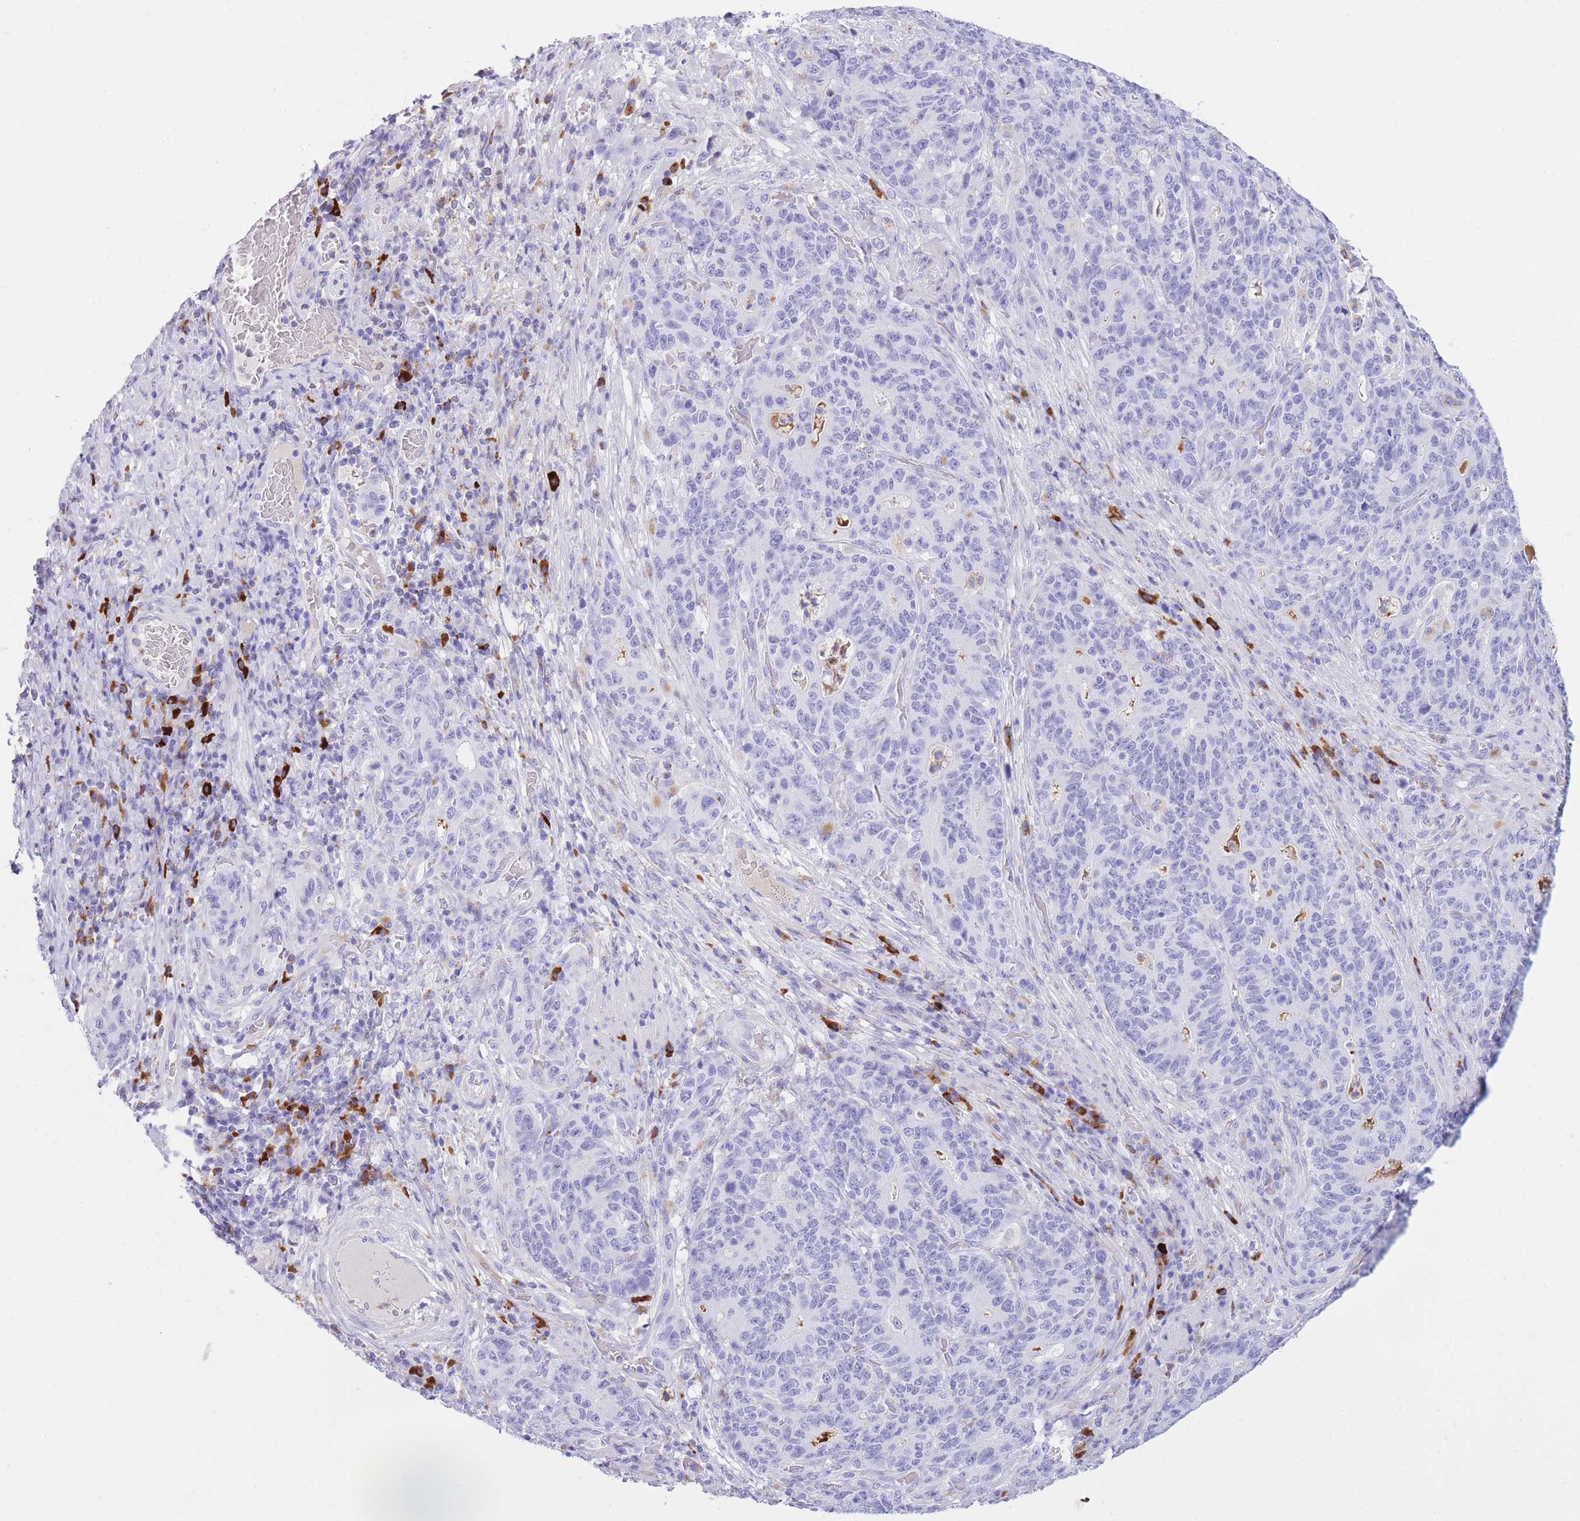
{"staining": {"intensity": "negative", "quantity": "none", "location": "none"}, "tissue": "stomach cancer", "cell_type": "Tumor cells", "image_type": "cancer", "snomed": [{"axis": "morphology", "description": "Normal tissue, NOS"}, {"axis": "morphology", "description": "Adenocarcinoma, NOS"}, {"axis": "topography", "description": "Stomach"}], "caption": "The immunohistochemistry image has no significant expression in tumor cells of stomach cancer tissue.", "gene": "PLBD1", "patient": {"sex": "female", "age": 64}}